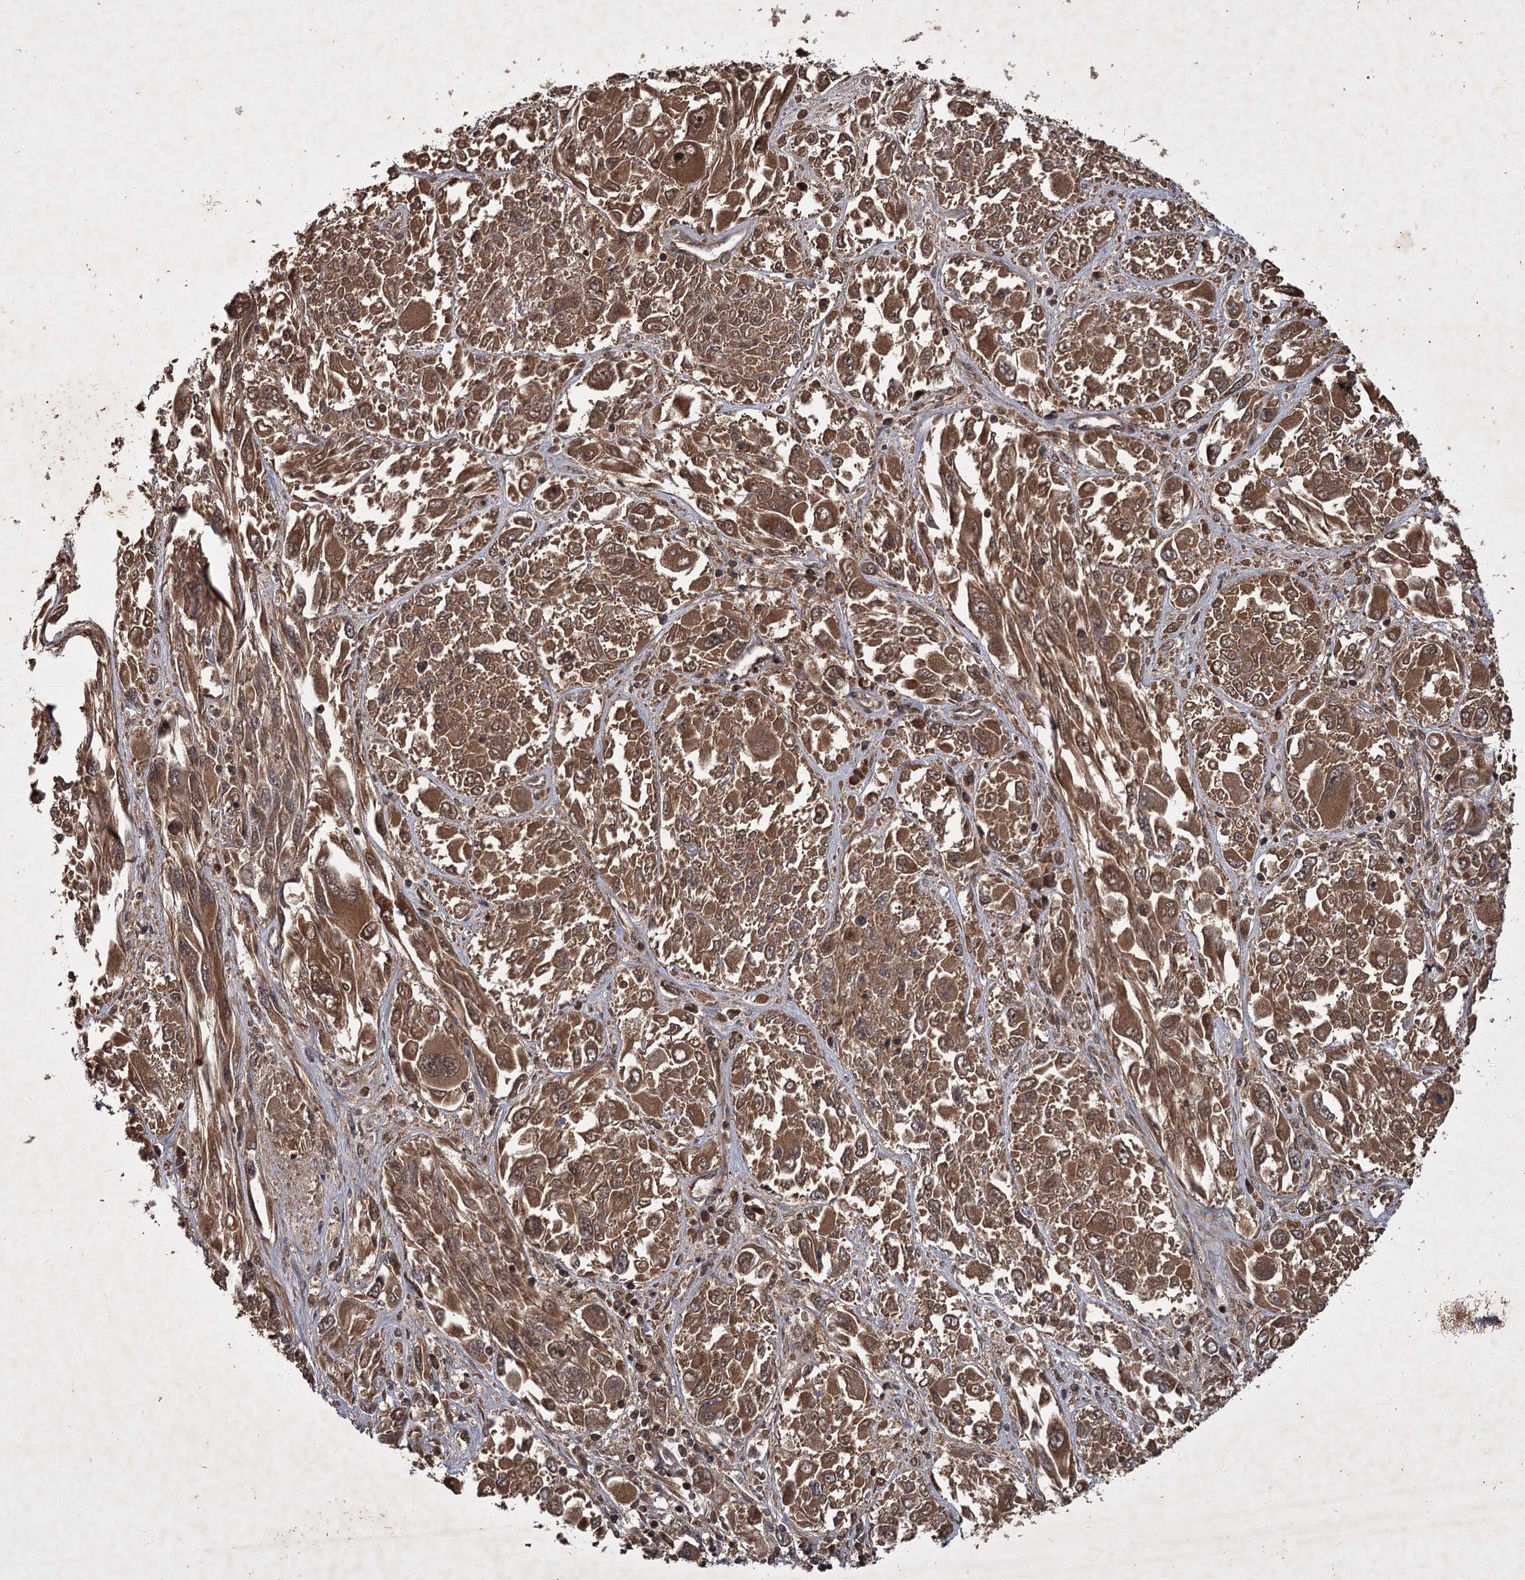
{"staining": {"intensity": "moderate", "quantity": ">75%", "location": "cytoplasmic/membranous"}, "tissue": "melanoma", "cell_type": "Tumor cells", "image_type": "cancer", "snomed": [{"axis": "morphology", "description": "Malignant melanoma, NOS"}, {"axis": "topography", "description": "Skin"}], "caption": "Moderate cytoplasmic/membranous positivity for a protein is present in approximately >75% of tumor cells of malignant melanoma using immunohistochemistry.", "gene": "TBC1D23", "patient": {"sex": "female", "age": 91}}